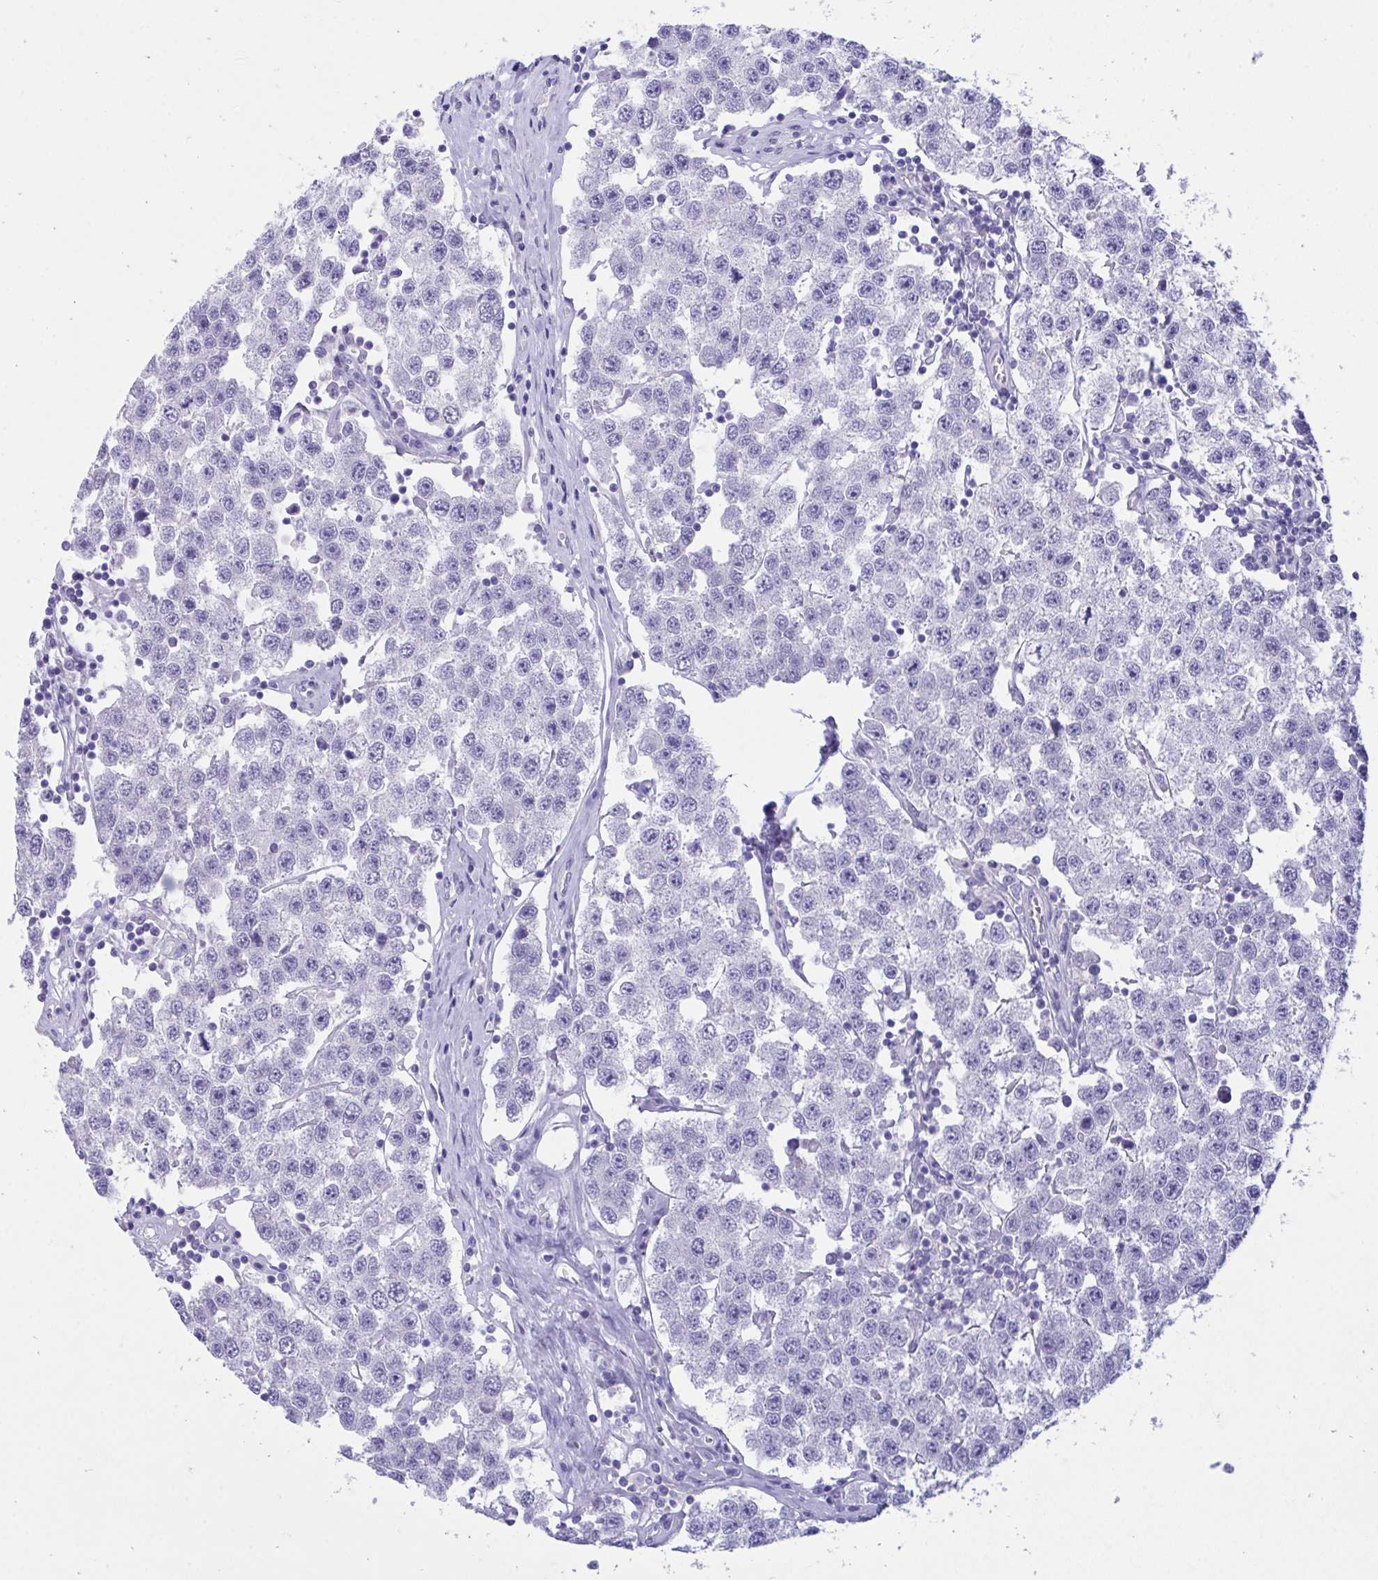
{"staining": {"intensity": "negative", "quantity": "none", "location": "none"}, "tissue": "testis cancer", "cell_type": "Tumor cells", "image_type": "cancer", "snomed": [{"axis": "morphology", "description": "Seminoma, NOS"}, {"axis": "topography", "description": "Testis"}], "caption": "Immunohistochemical staining of seminoma (testis) reveals no significant expression in tumor cells.", "gene": "PGM2L1", "patient": {"sex": "male", "age": 34}}